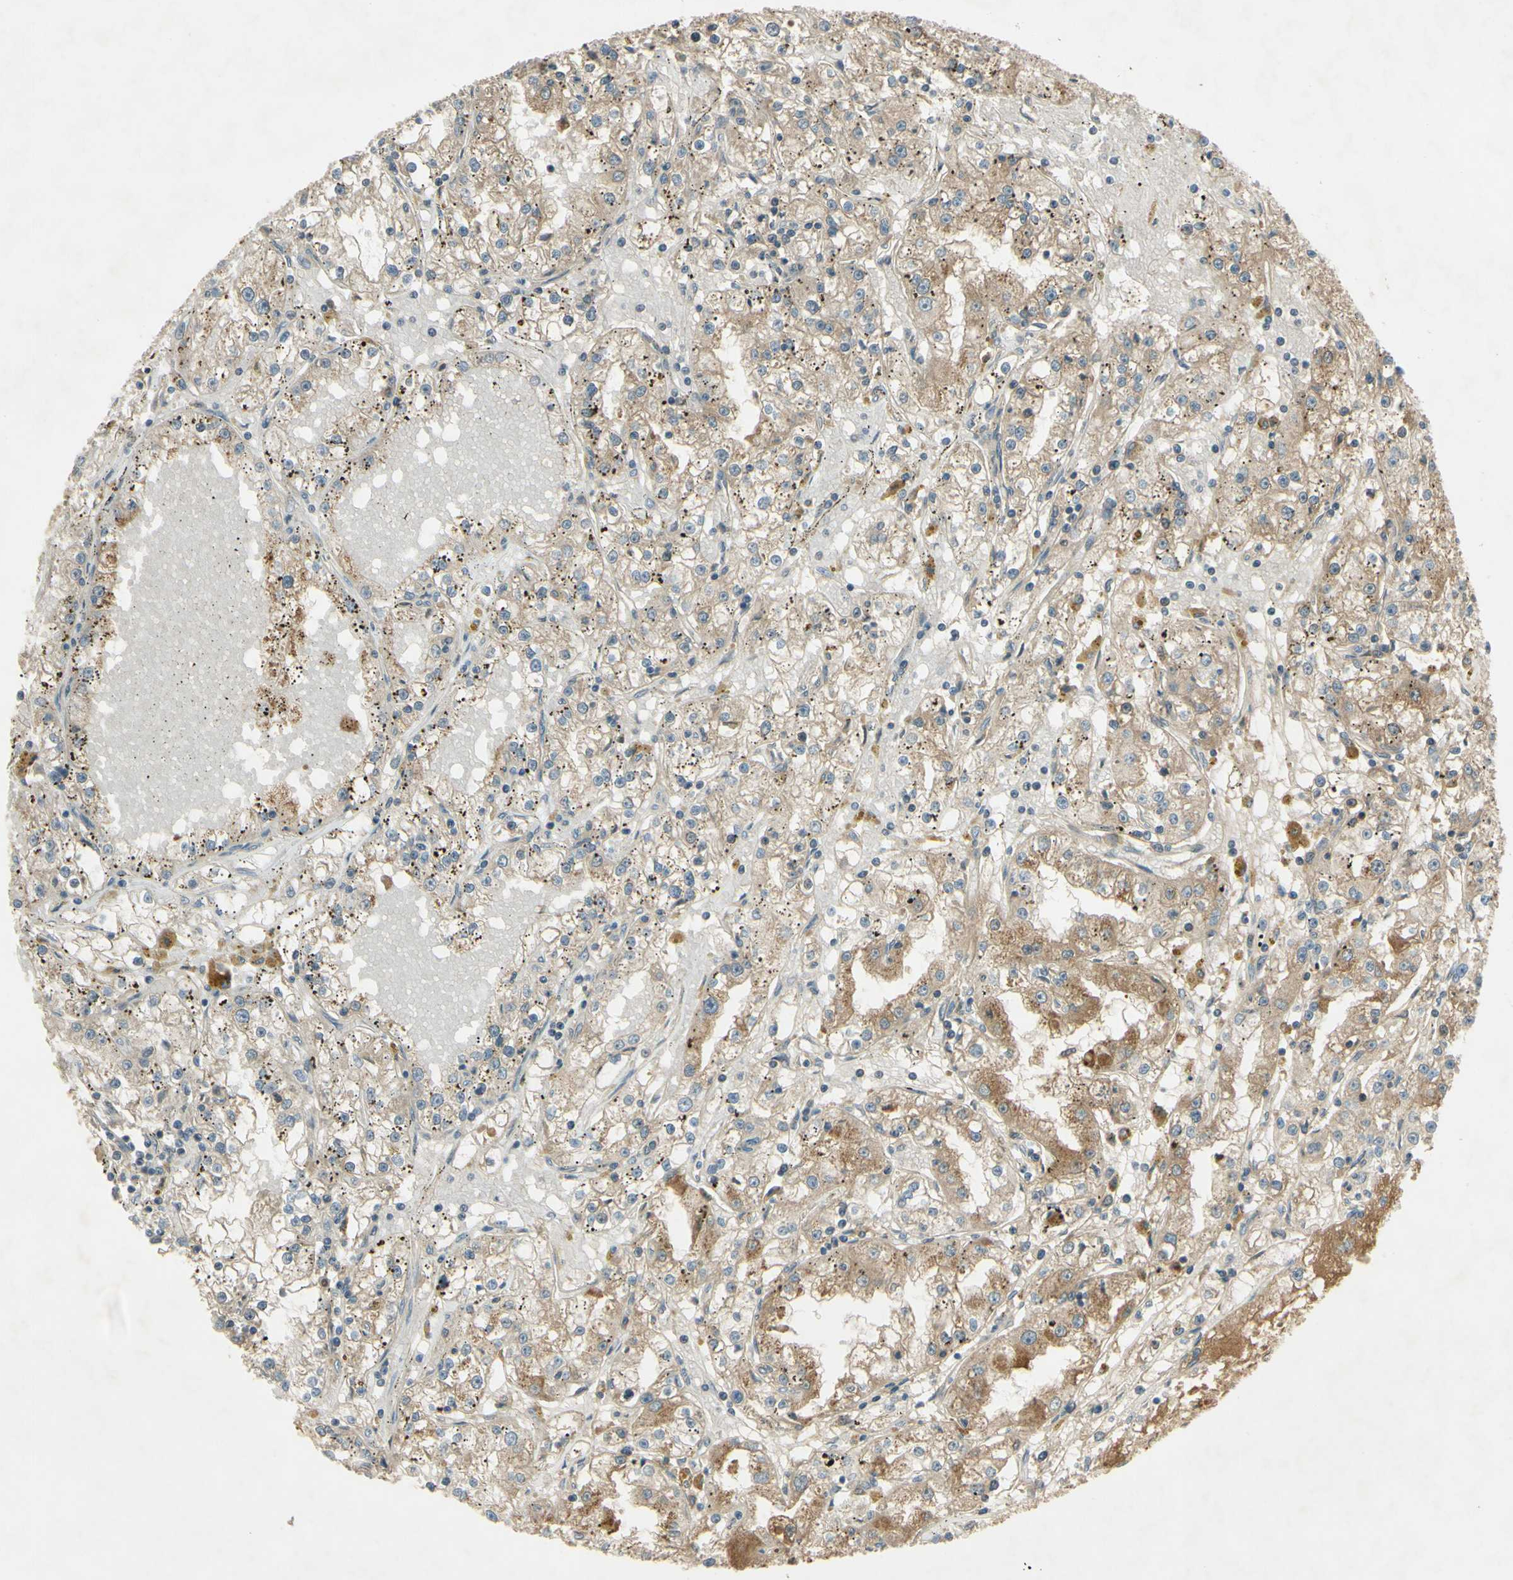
{"staining": {"intensity": "weak", "quantity": "25%-75%", "location": "cytoplasmic/membranous"}, "tissue": "renal cancer", "cell_type": "Tumor cells", "image_type": "cancer", "snomed": [{"axis": "morphology", "description": "Adenocarcinoma, NOS"}, {"axis": "topography", "description": "Kidney"}], "caption": "Immunohistochemical staining of adenocarcinoma (renal) displays weak cytoplasmic/membranous protein staining in approximately 25%-75% of tumor cells. Ihc stains the protein in brown and the nuclei are stained blue.", "gene": "RAD18", "patient": {"sex": "male", "age": 56}}